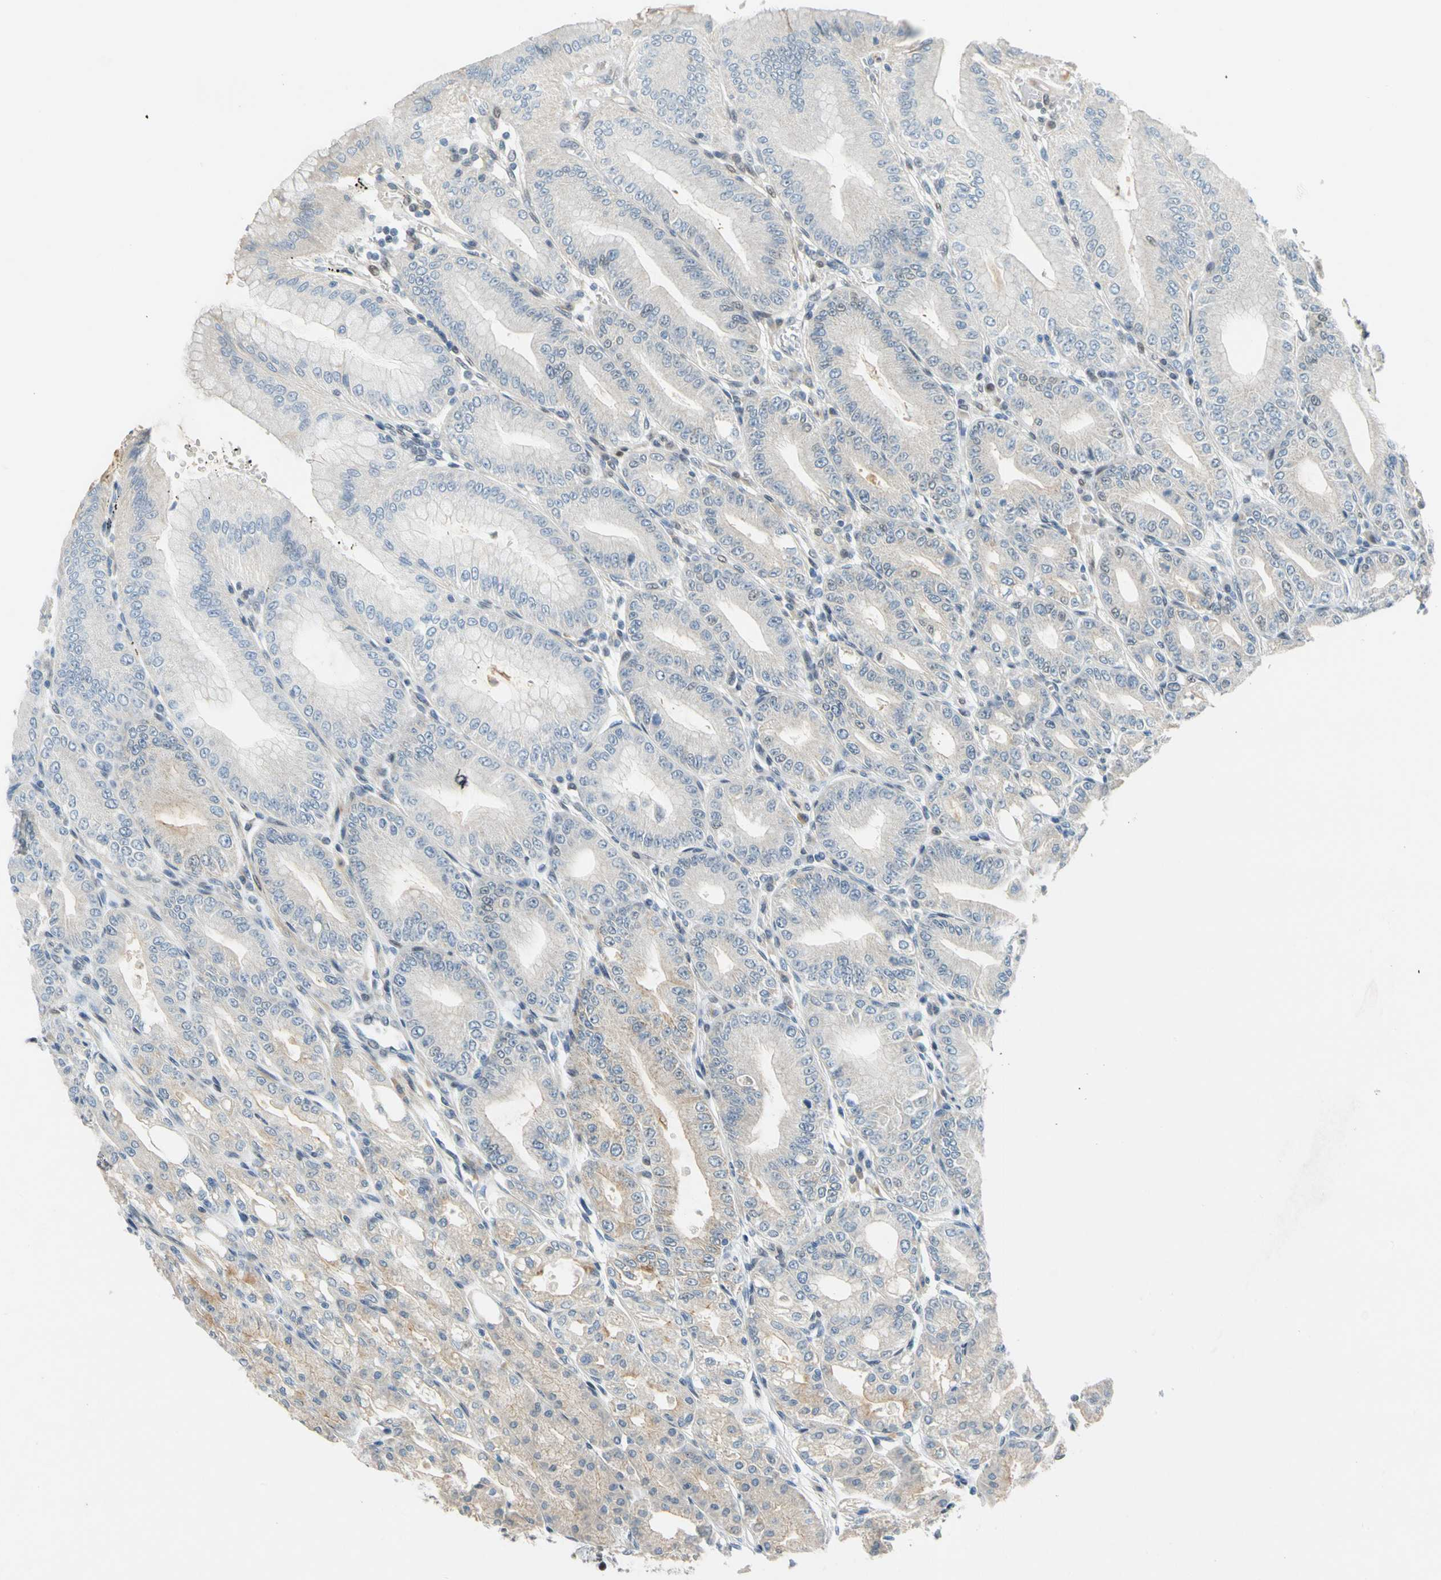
{"staining": {"intensity": "moderate", "quantity": ">75%", "location": "cytoplasmic/membranous,nuclear"}, "tissue": "stomach", "cell_type": "Glandular cells", "image_type": "normal", "snomed": [{"axis": "morphology", "description": "Normal tissue, NOS"}, {"axis": "topography", "description": "Stomach, lower"}], "caption": "The immunohistochemical stain highlights moderate cytoplasmic/membranous,nuclear positivity in glandular cells of normal stomach. (DAB (3,3'-diaminobenzidine) = brown stain, brightfield microscopy at high magnification).", "gene": "POGZ", "patient": {"sex": "male", "age": 71}}